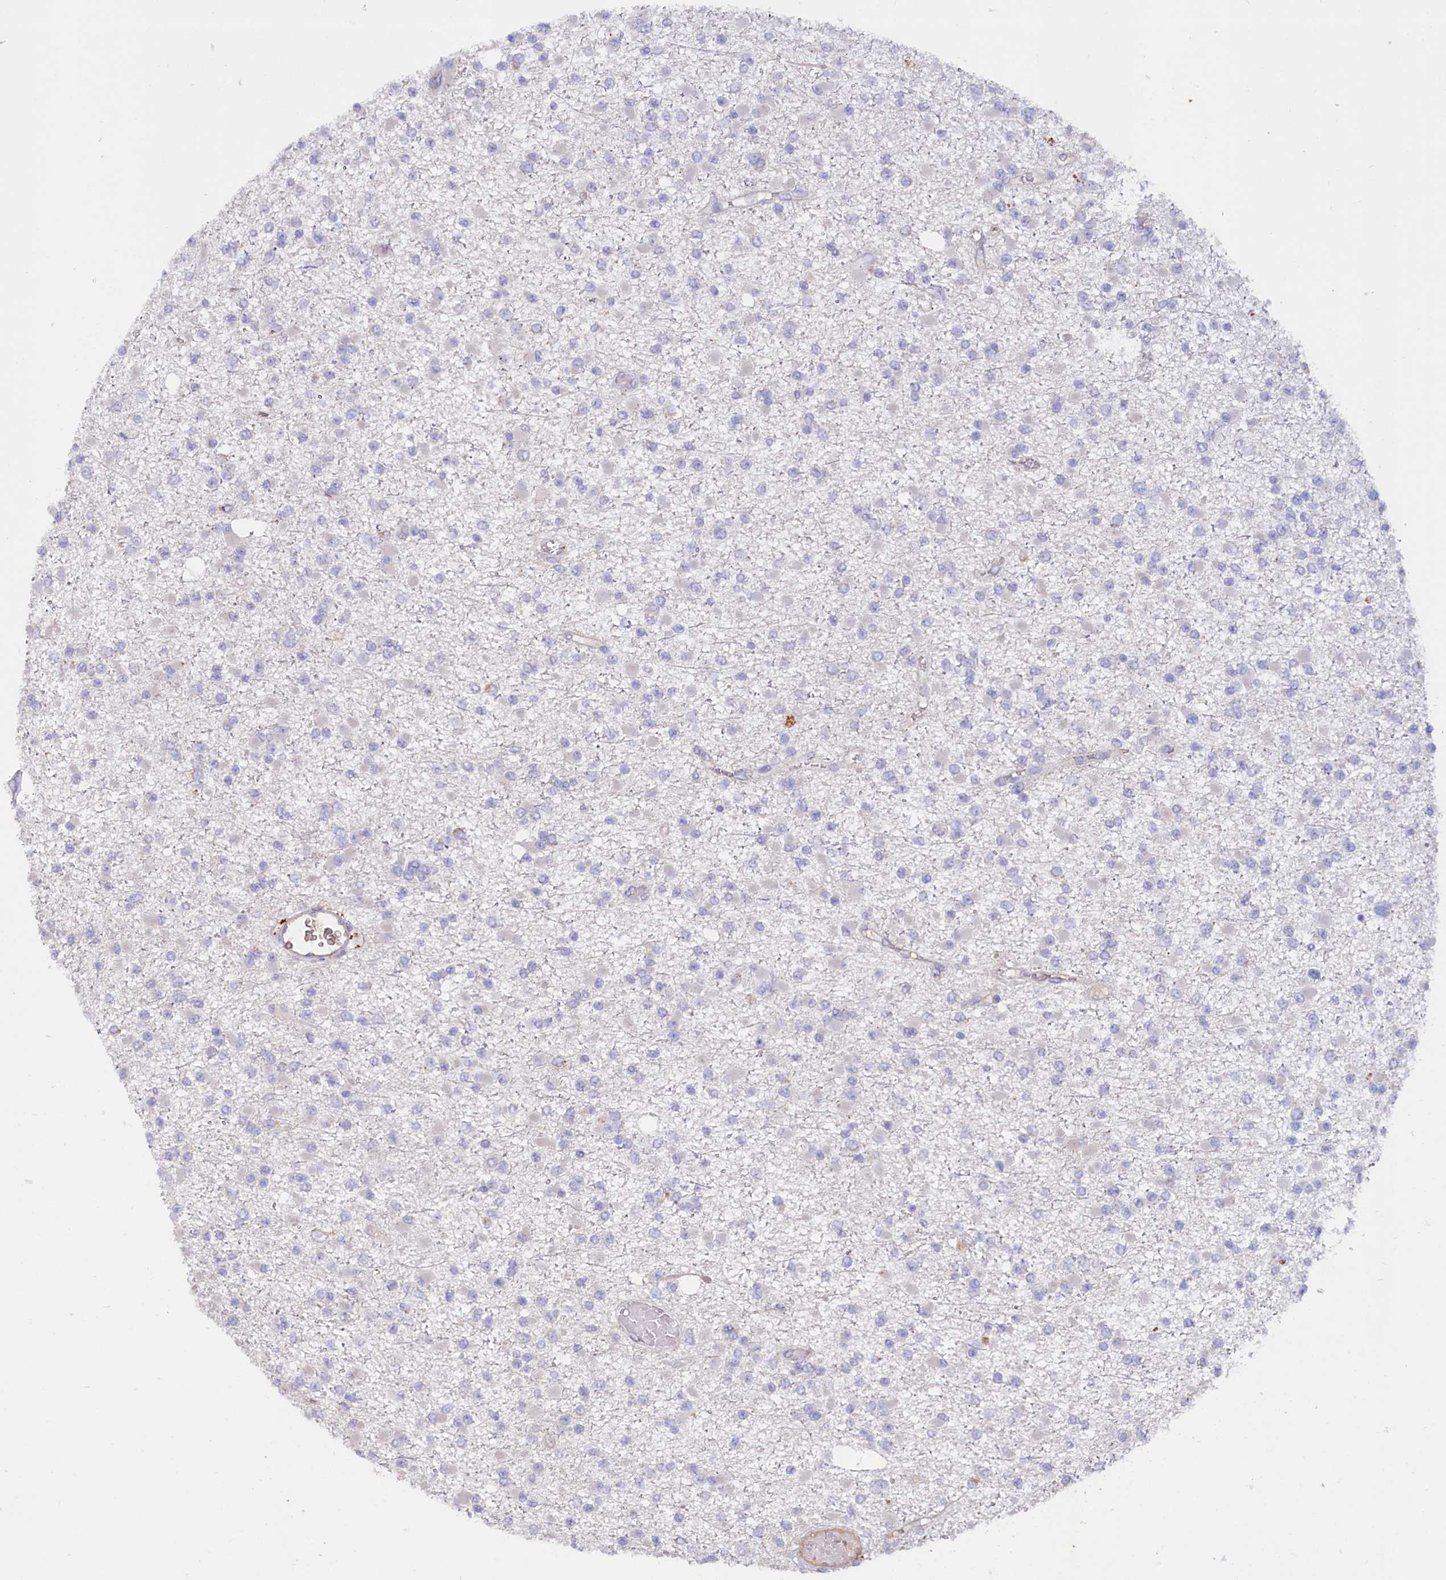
{"staining": {"intensity": "negative", "quantity": "none", "location": "none"}, "tissue": "glioma", "cell_type": "Tumor cells", "image_type": "cancer", "snomed": [{"axis": "morphology", "description": "Glioma, malignant, Low grade"}, {"axis": "topography", "description": "Brain"}], "caption": "Human glioma stained for a protein using immunohistochemistry (IHC) exhibits no staining in tumor cells.", "gene": "IL17RD", "patient": {"sex": "female", "age": 22}}